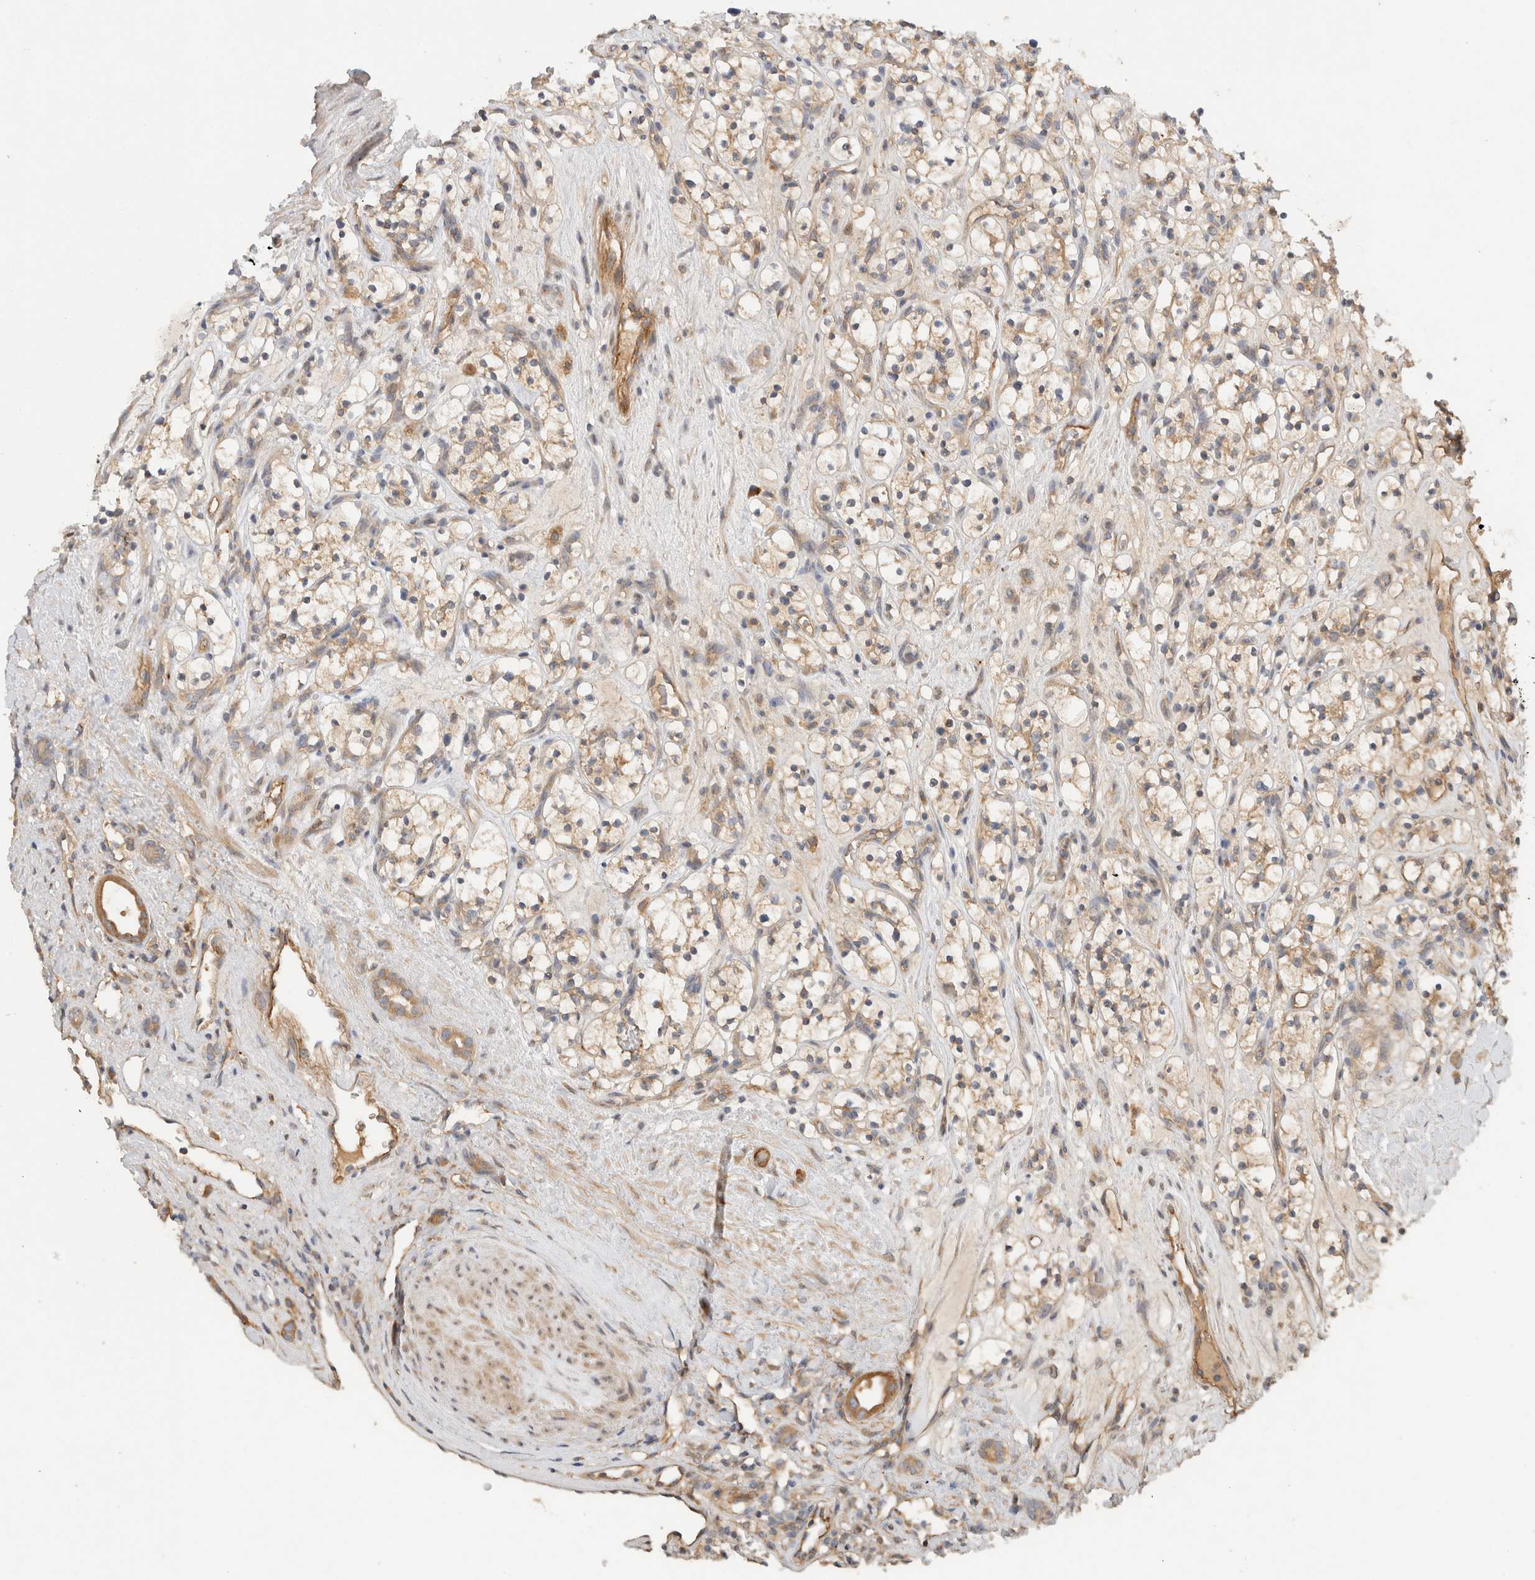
{"staining": {"intensity": "weak", "quantity": ">75%", "location": "cytoplasmic/membranous"}, "tissue": "renal cancer", "cell_type": "Tumor cells", "image_type": "cancer", "snomed": [{"axis": "morphology", "description": "Adenocarcinoma, NOS"}, {"axis": "topography", "description": "Kidney"}], "caption": "Renal cancer (adenocarcinoma) tissue demonstrates weak cytoplasmic/membranous expression in about >75% of tumor cells, visualized by immunohistochemistry.", "gene": "SGK3", "patient": {"sex": "female", "age": 57}}